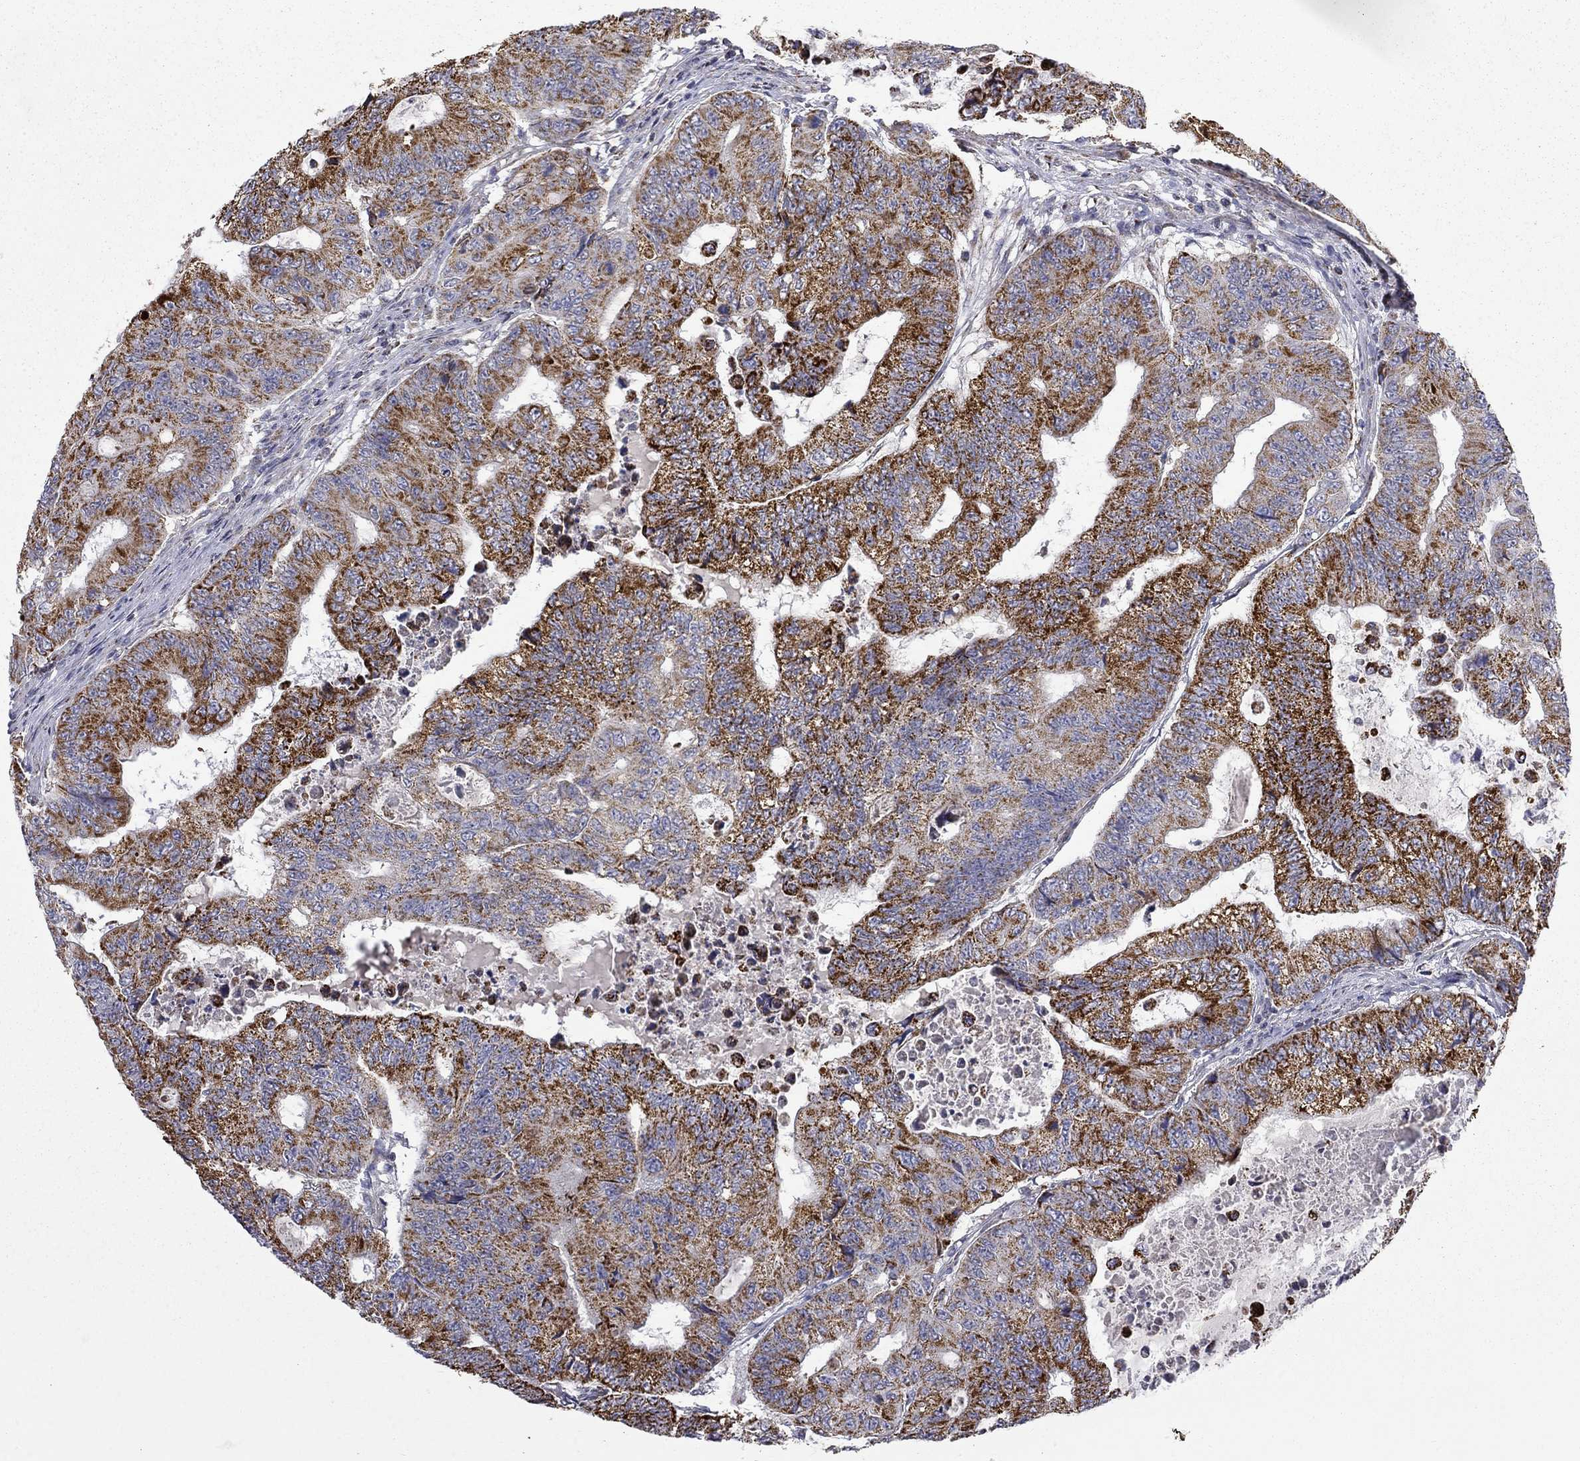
{"staining": {"intensity": "strong", "quantity": "25%-75%", "location": "cytoplasmic/membranous"}, "tissue": "colorectal cancer", "cell_type": "Tumor cells", "image_type": "cancer", "snomed": [{"axis": "morphology", "description": "Adenocarcinoma, NOS"}, {"axis": "topography", "description": "Colon"}], "caption": "Immunohistochemical staining of human colorectal adenocarcinoma exhibits strong cytoplasmic/membranous protein staining in about 25%-75% of tumor cells.", "gene": "PCBP3", "patient": {"sex": "female", "age": 48}}